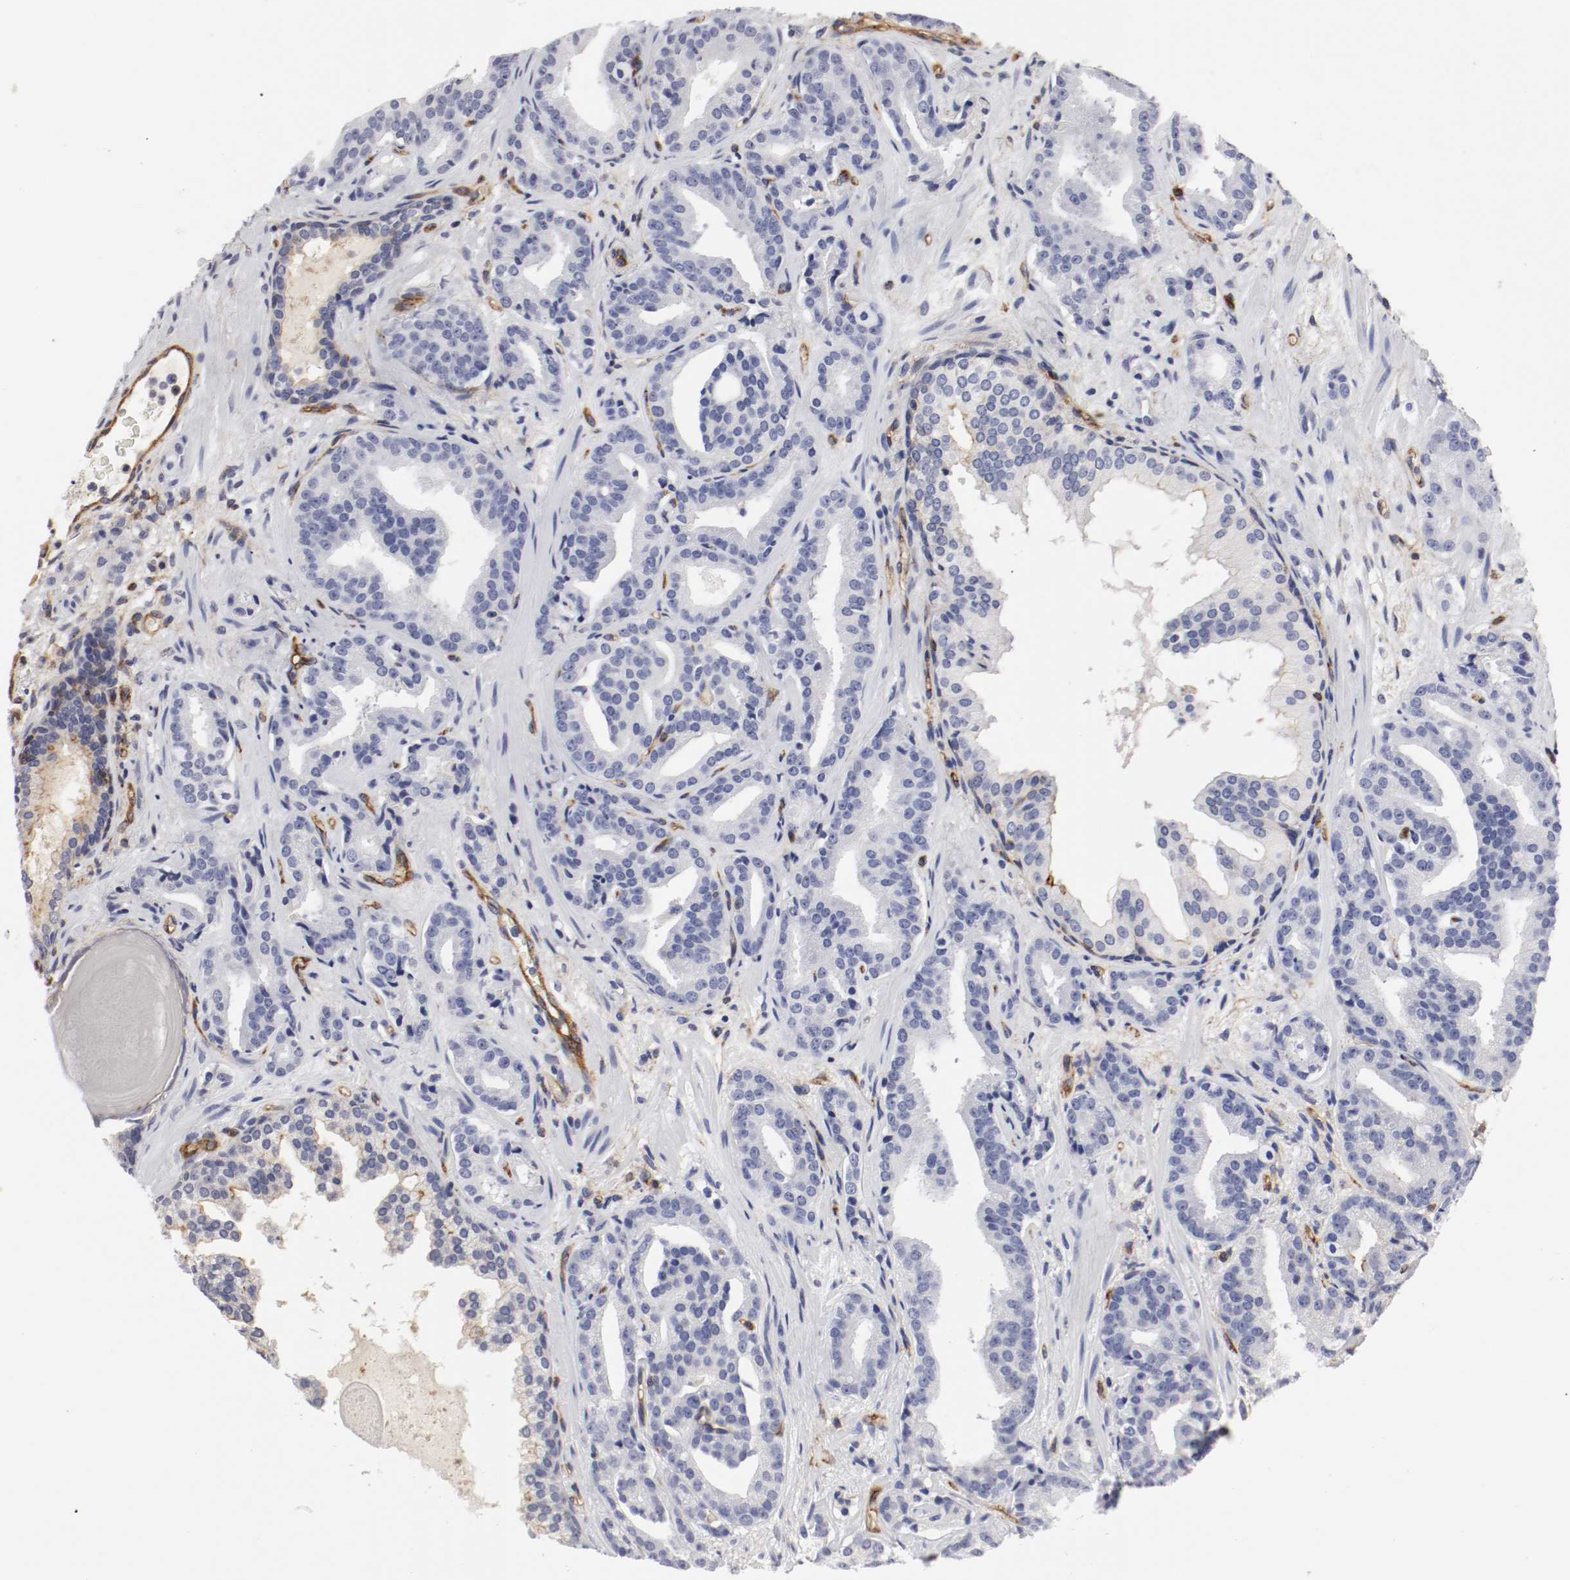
{"staining": {"intensity": "weak", "quantity": "<25%", "location": "cytoplasmic/membranous"}, "tissue": "prostate cancer", "cell_type": "Tumor cells", "image_type": "cancer", "snomed": [{"axis": "morphology", "description": "Adenocarcinoma, Low grade"}, {"axis": "topography", "description": "Prostate"}], "caption": "The immunohistochemistry micrograph has no significant staining in tumor cells of prostate cancer tissue.", "gene": "IFITM1", "patient": {"sex": "male", "age": 63}}